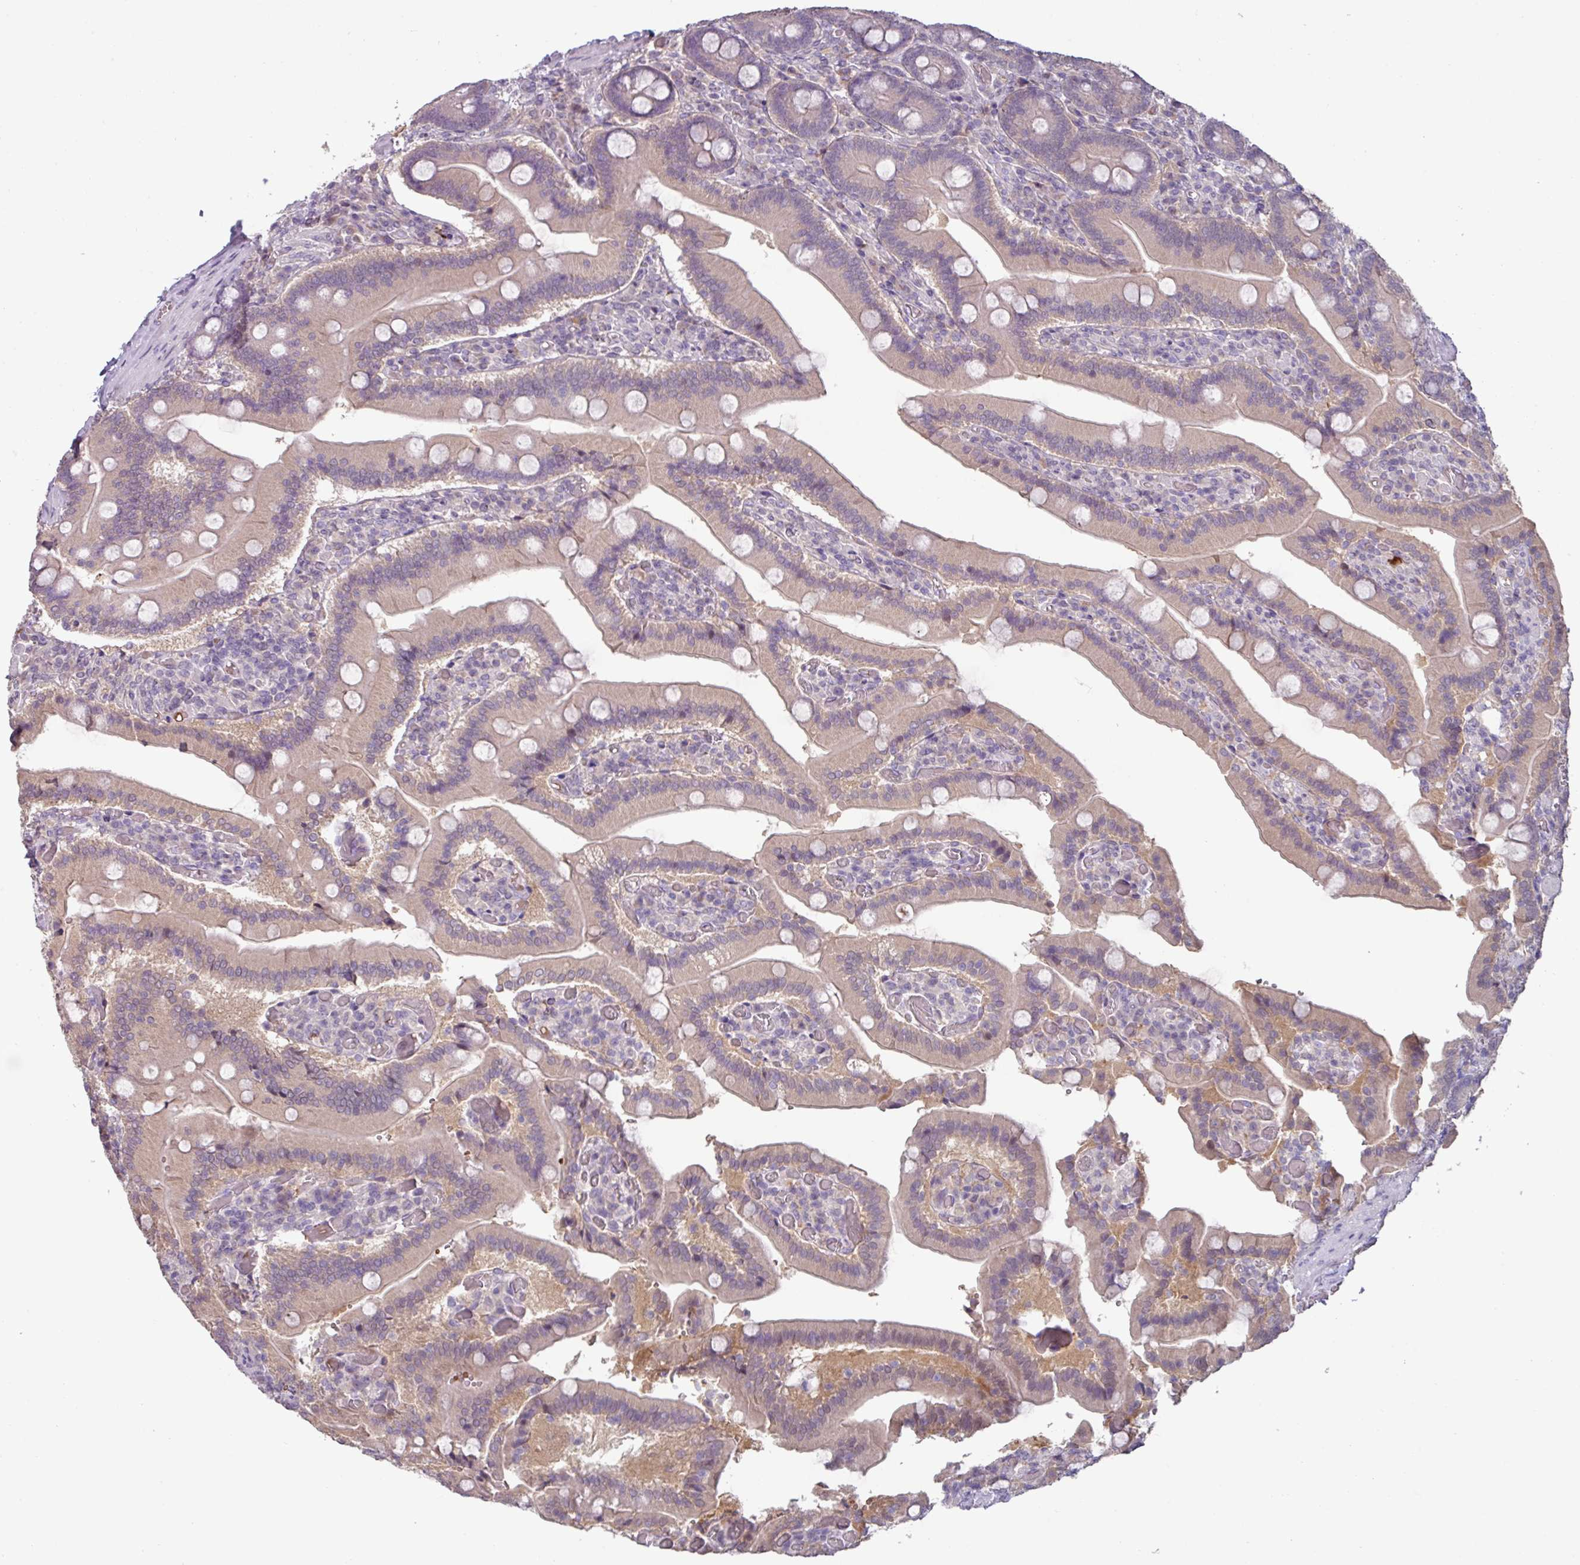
{"staining": {"intensity": "moderate", "quantity": "25%-75%", "location": "cytoplasmic/membranous,nuclear"}, "tissue": "duodenum", "cell_type": "Glandular cells", "image_type": "normal", "snomed": [{"axis": "morphology", "description": "Normal tissue, NOS"}, {"axis": "topography", "description": "Duodenum"}], "caption": "Brown immunohistochemical staining in unremarkable human duodenum exhibits moderate cytoplasmic/membranous,nuclear positivity in about 25%-75% of glandular cells.", "gene": "SLC5A10", "patient": {"sex": "female", "age": 62}}